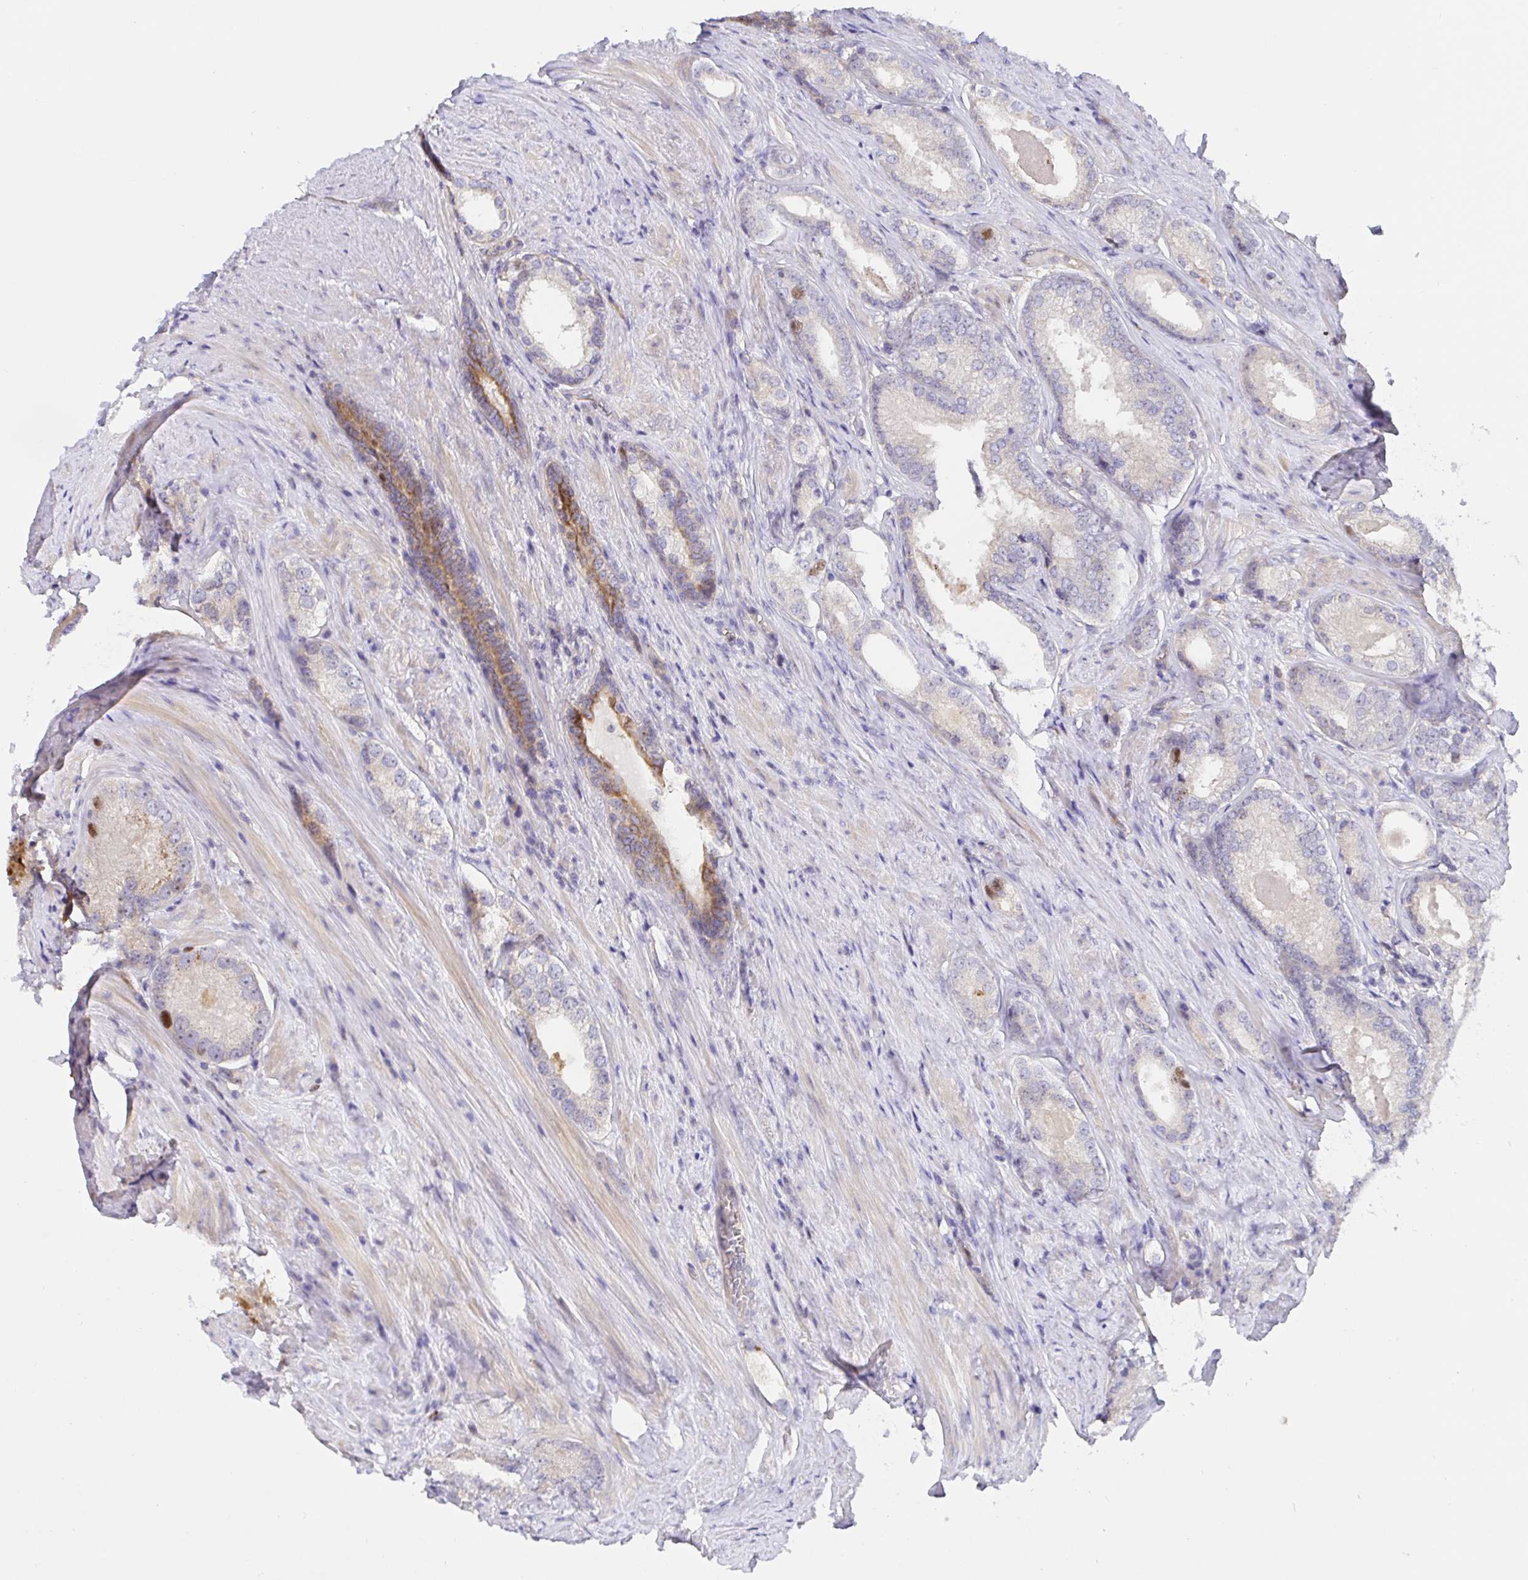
{"staining": {"intensity": "weak", "quantity": "<25%", "location": "cytoplasmic/membranous"}, "tissue": "prostate cancer", "cell_type": "Tumor cells", "image_type": "cancer", "snomed": [{"axis": "morphology", "description": "Adenocarcinoma, NOS"}, {"axis": "morphology", "description": "Adenocarcinoma, Low grade"}, {"axis": "topography", "description": "Prostate"}], "caption": "A micrograph of prostate adenocarcinoma stained for a protein demonstrates no brown staining in tumor cells.", "gene": "TIMELESS", "patient": {"sex": "male", "age": 68}}